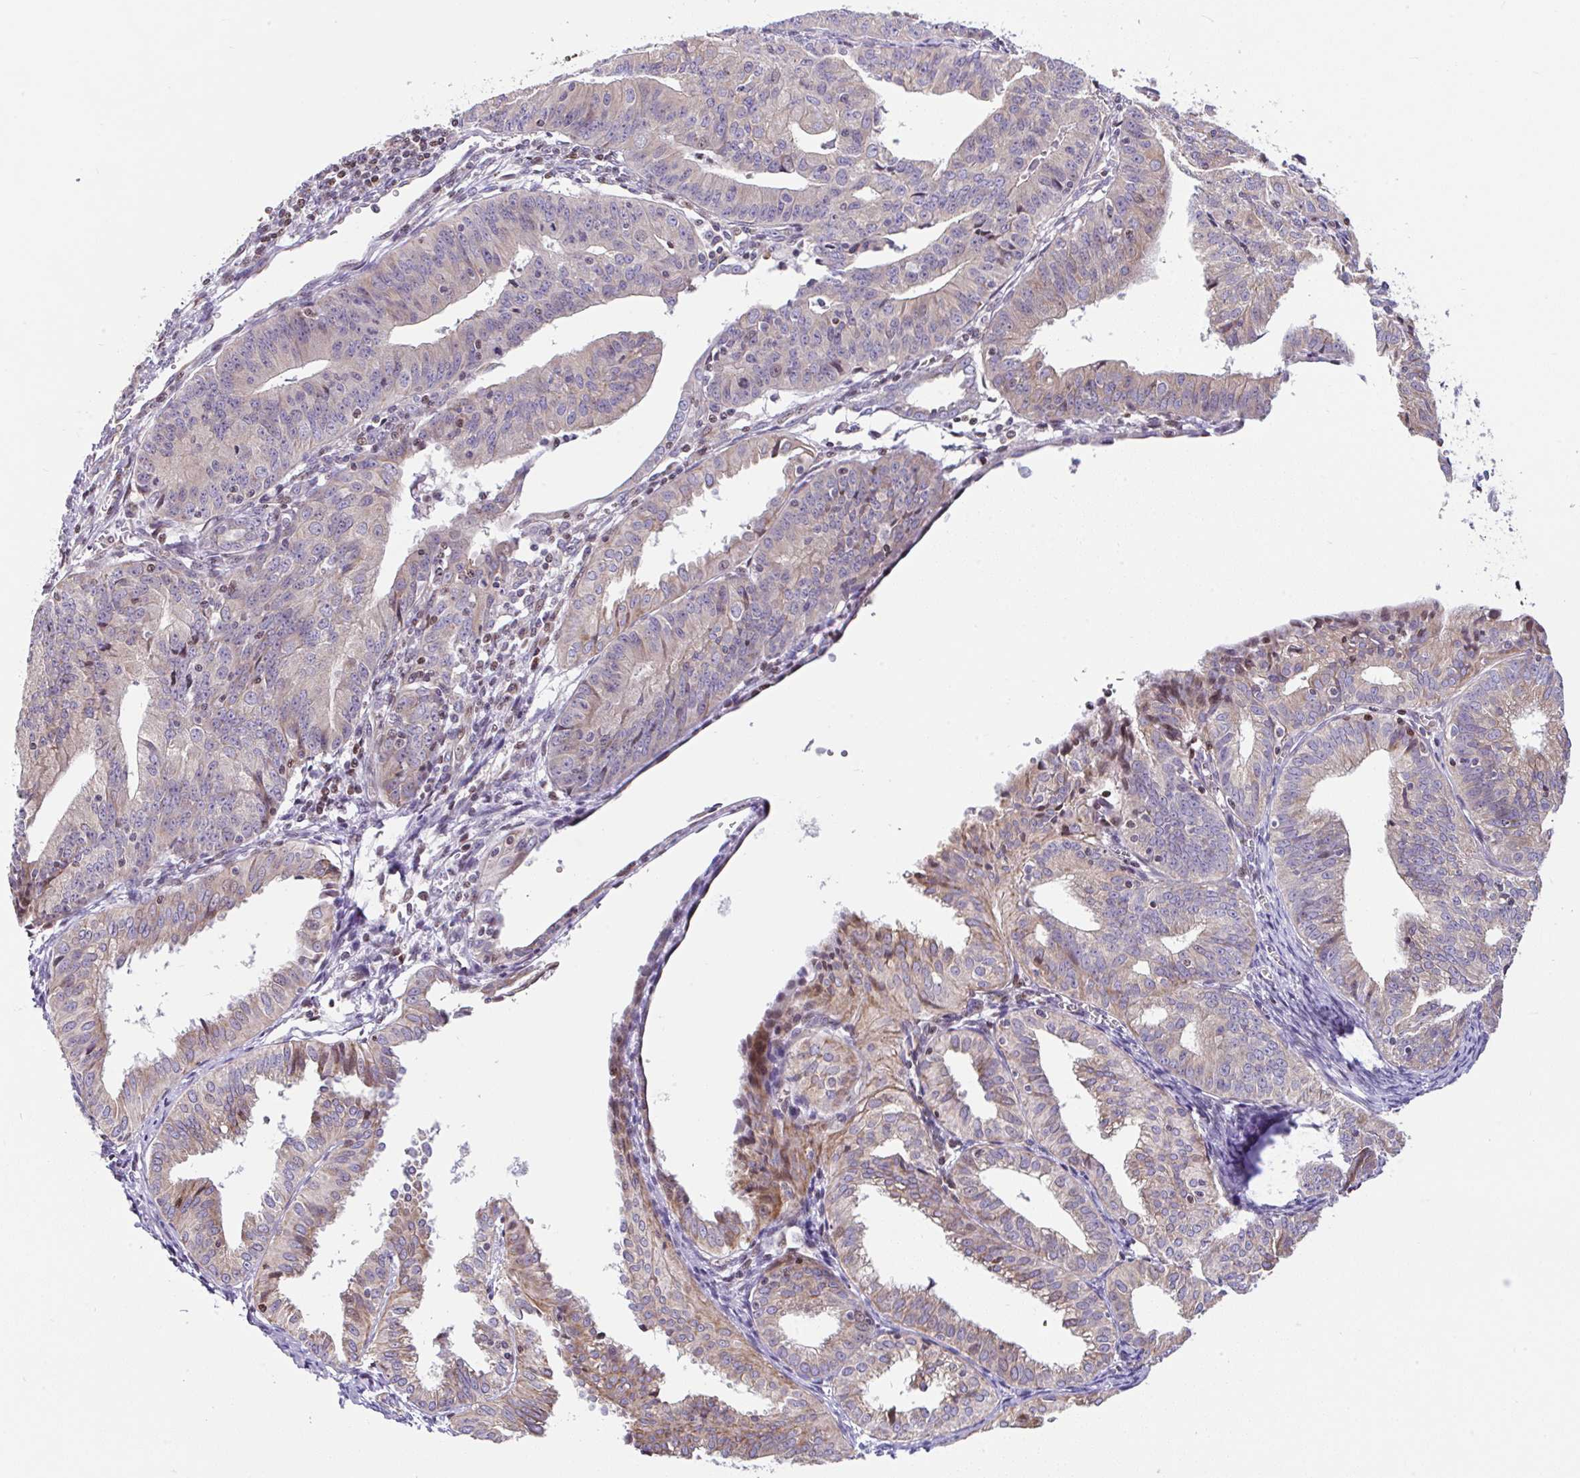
{"staining": {"intensity": "moderate", "quantity": "<25%", "location": "cytoplasmic/membranous"}, "tissue": "endometrial cancer", "cell_type": "Tumor cells", "image_type": "cancer", "snomed": [{"axis": "morphology", "description": "Adenocarcinoma, NOS"}, {"axis": "topography", "description": "Endometrium"}], "caption": "Moderate cytoplasmic/membranous protein positivity is present in about <25% of tumor cells in endometrial cancer.", "gene": "FIGNL1", "patient": {"sex": "female", "age": 56}}